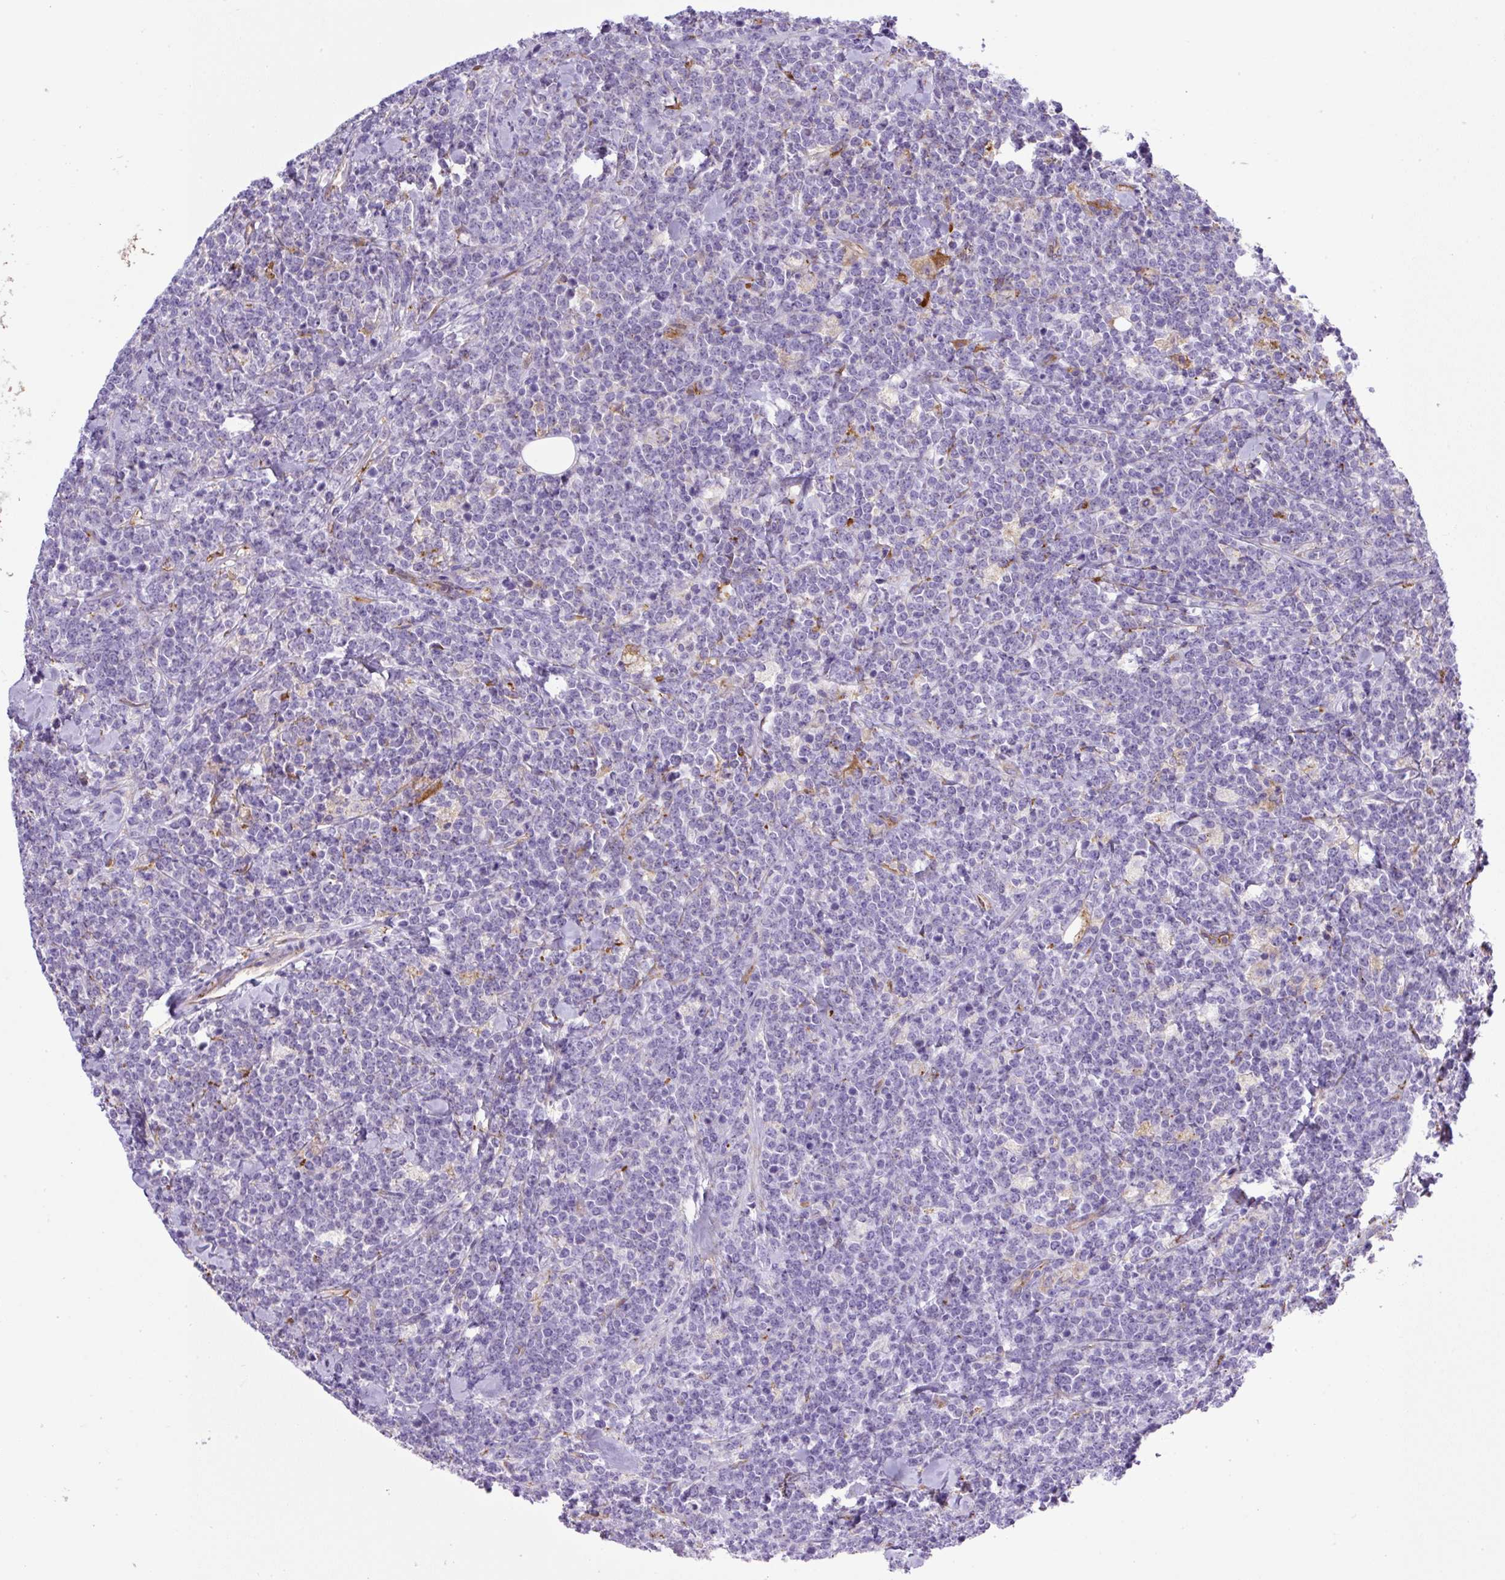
{"staining": {"intensity": "negative", "quantity": "none", "location": "none"}, "tissue": "lymphoma", "cell_type": "Tumor cells", "image_type": "cancer", "snomed": [{"axis": "morphology", "description": "Malignant lymphoma, non-Hodgkin's type, High grade"}, {"axis": "topography", "description": "Small intestine"}, {"axis": "topography", "description": "Colon"}], "caption": "Immunohistochemistry image of lymphoma stained for a protein (brown), which shows no positivity in tumor cells.", "gene": "MAGEB5", "patient": {"sex": "male", "age": 8}}